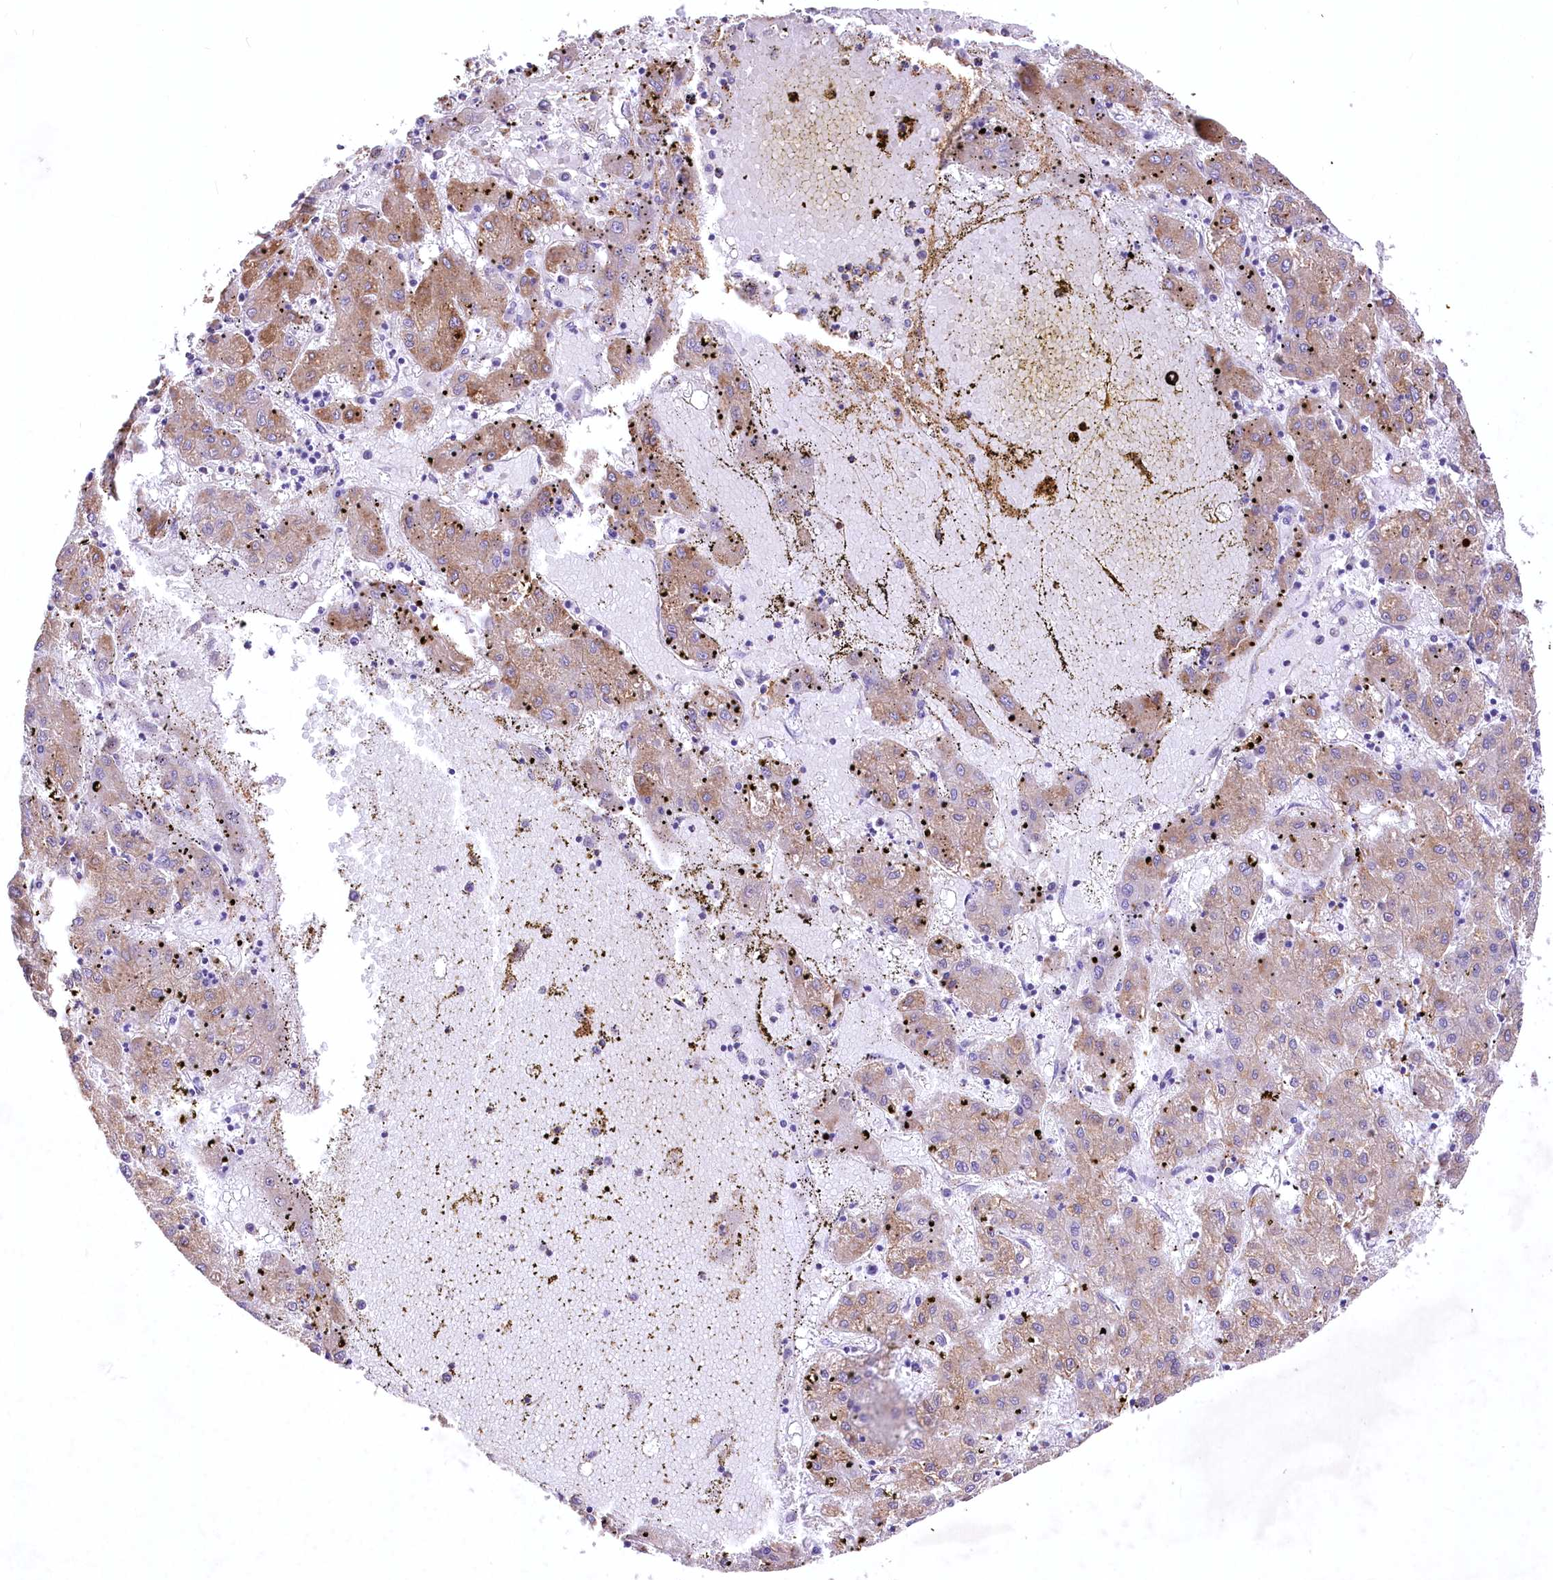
{"staining": {"intensity": "weak", "quantity": ">75%", "location": "cytoplasmic/membranous"}, "tissue": "liver cancer", "cell_type": "Tumor cells", "image_type": "cancer", "snomed": [{"axis": "morphology", "description": "Carcinoma, Hepatocellular, NOS"}, {"axis": "topography", "description": "Liver"}], "caption": "Hepatocellular carcinoma (liver) tissue reveals weak cytoplasmic/membranous expression in approximately >75% of tumor cells", "gene": "RDH16", "patient": {"sex": "male", "age": 72}}